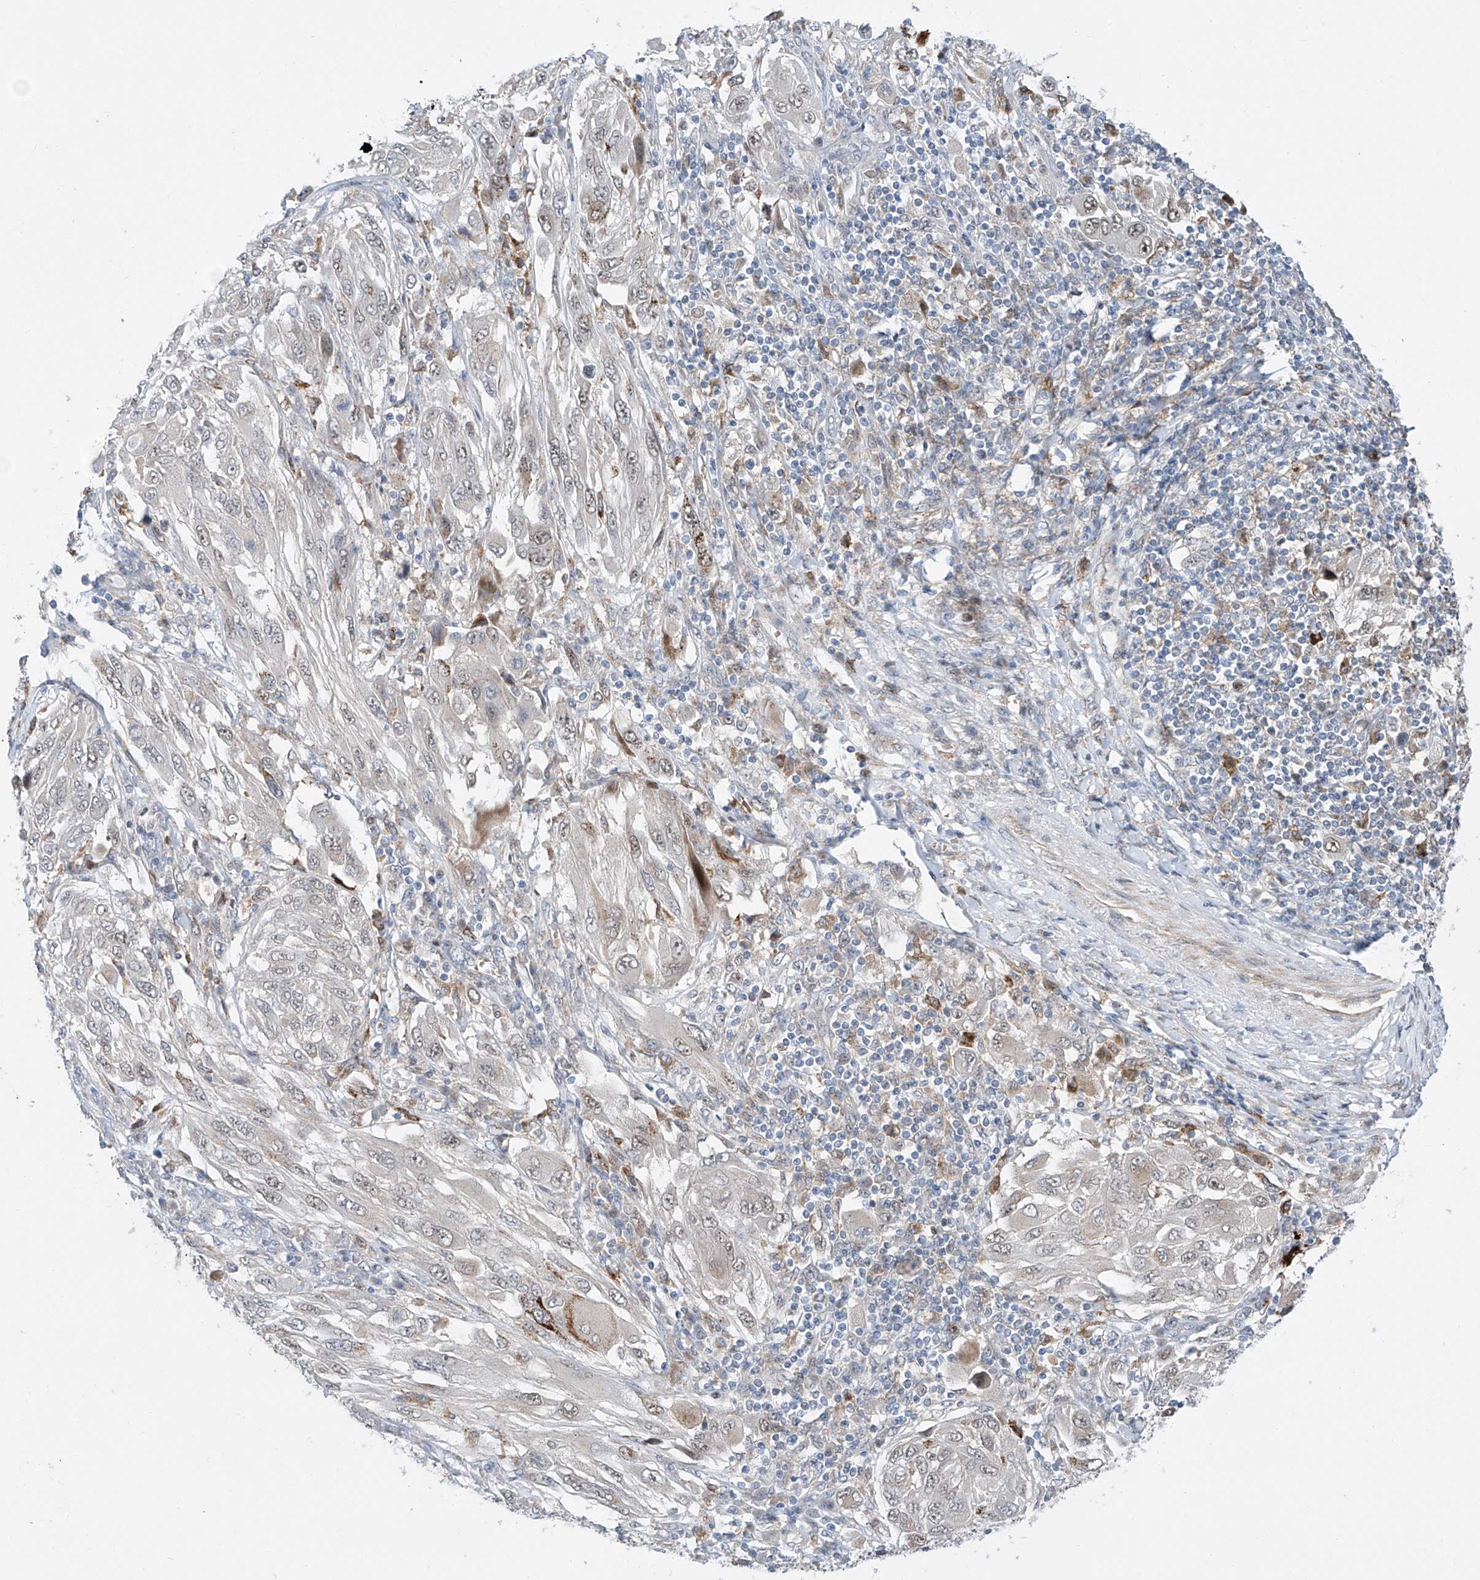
{"staining": {"intensity": "weak", "quantity": "<25%", "location": "nuclear"}, "tissue": "melanoma", "cell_type": "Tumor cells", "image_type": "cancer", "snomed": [{"axis": "morphology", "description": "Malignant melanoma, NOS"}, {"axis": "topography", "description": "Skin"}], "caption": "Tumor cells show no significant protein expression in malignant melanoma.", "gene": "CLDND1", "patient": {"sex": "female", "age": 91}}